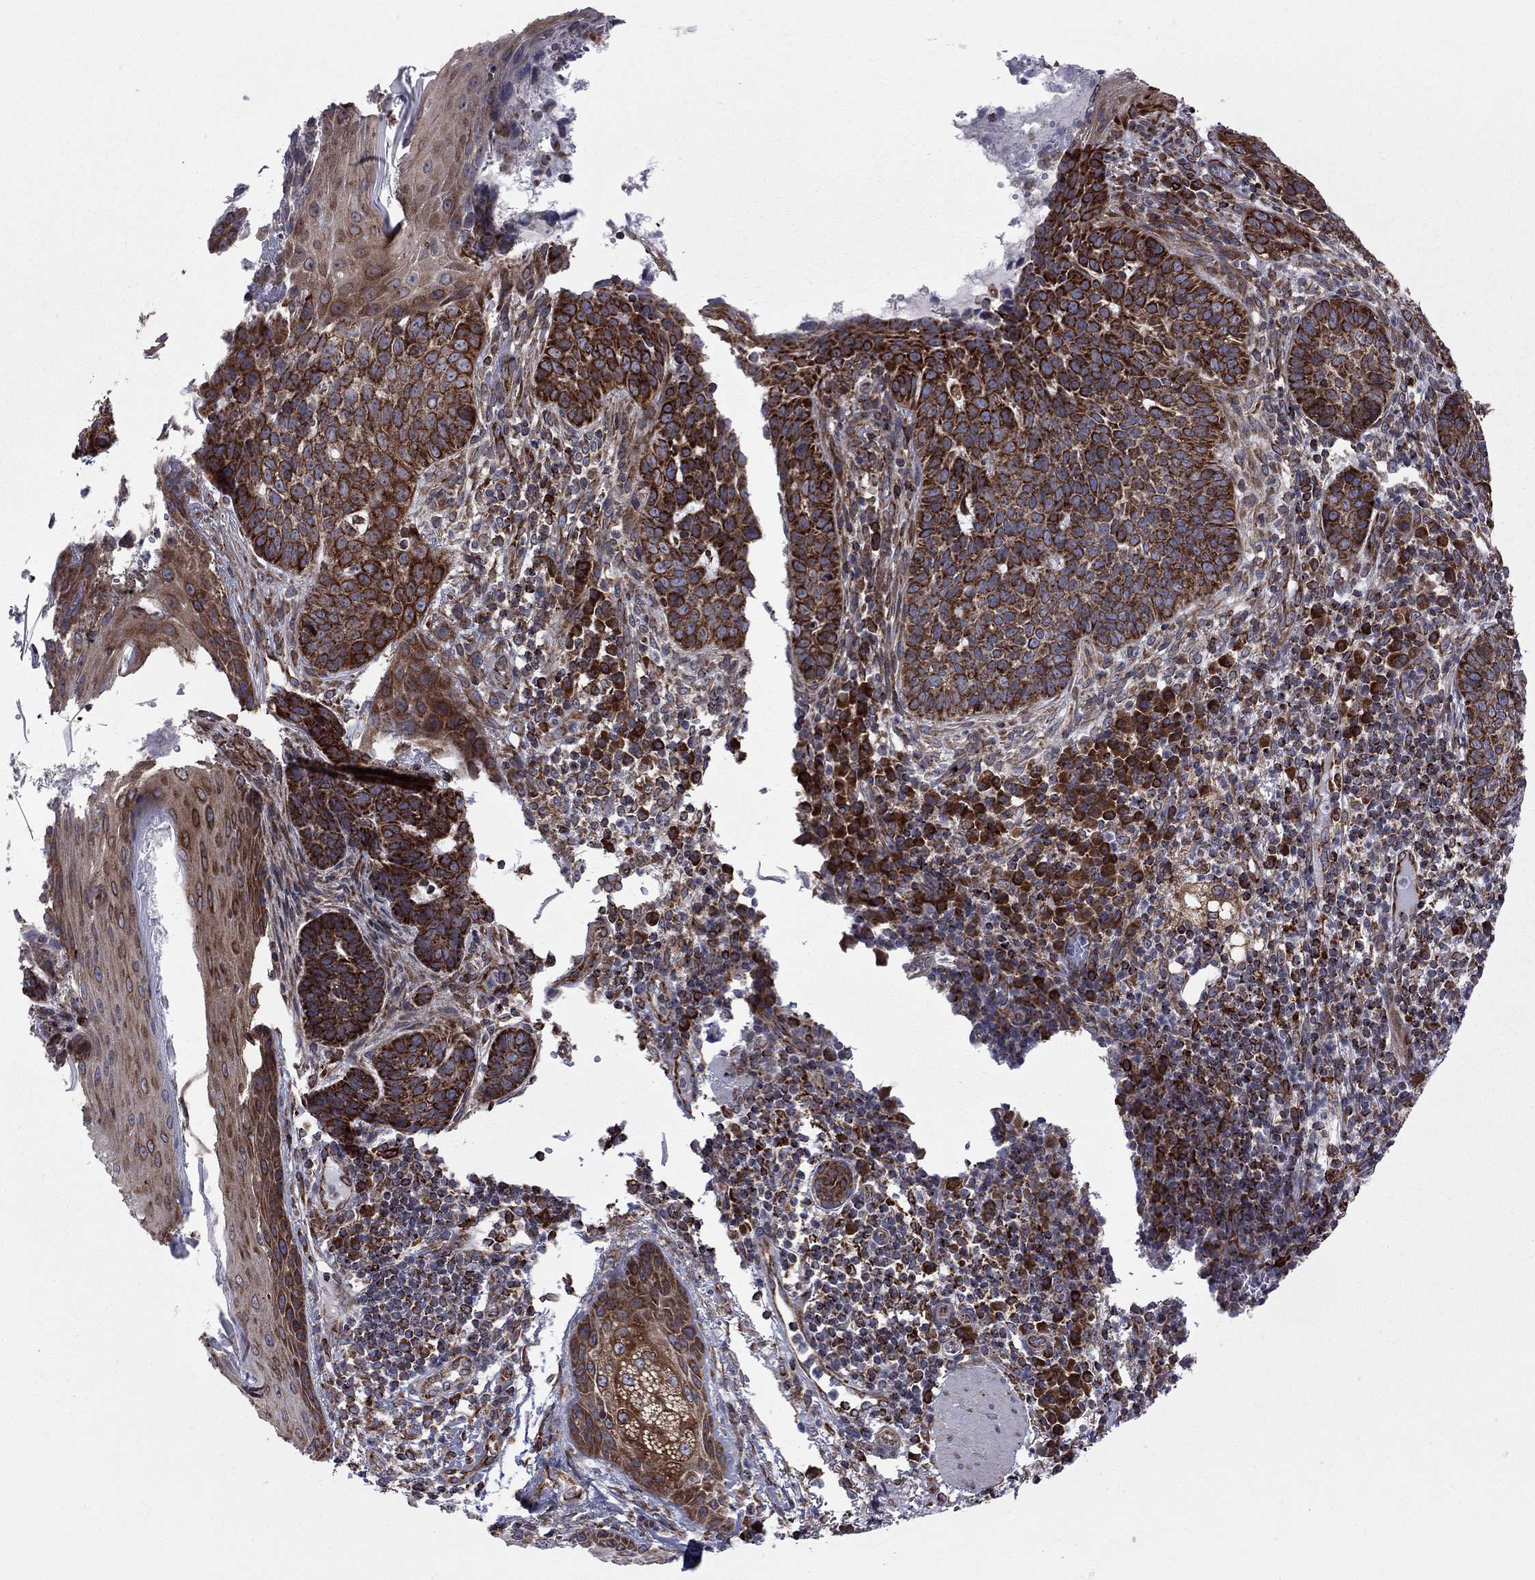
{"staining": {"intensity": "strong", "quantity": "25%-75%", "location": "cytoplasmic/membranous"}, "tissue": "skin cancer", "cell_type": "Tumor cells", "image_type": "cancer", "snomed": [{"axis": "morphology", "description": "Basal cell carcinoma"}, {"axis": "topography", "description": "Skin"}], "caption": "The image exhibits immunohistochemical staining of basal cell carcinoma (skin). There is strong cytoplasmic/membranous expression is present in about 25%-75% of tumor cells.", "gene": "CLPTM1", "patient": {"sex": "female", "age": 69}}